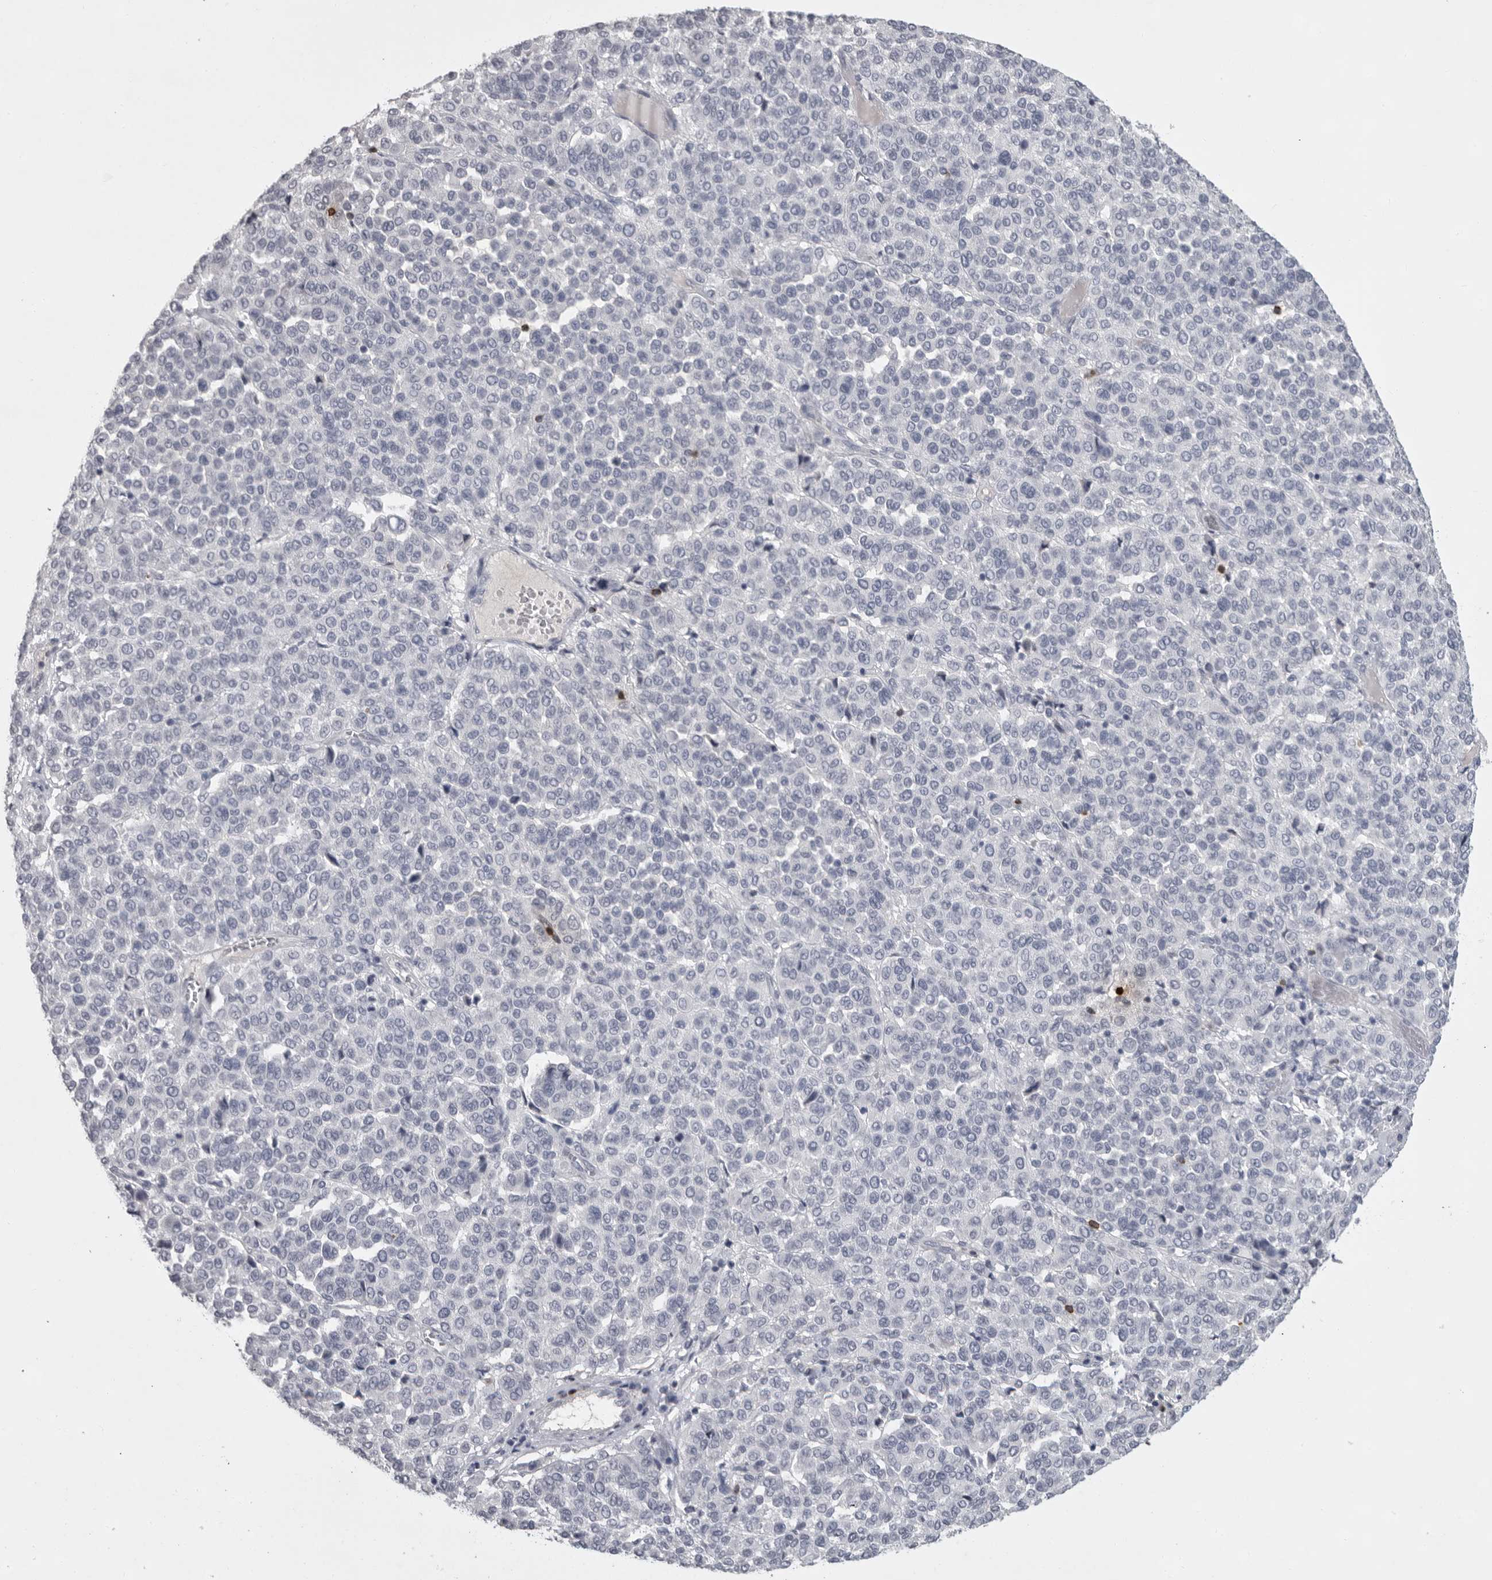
{"staining": {"intensity": "negative", "quantity": "none", "location": "none"}, "tissue": "melanoma", "cell_type": "Tumor cells", "image_type": "cancer", "snomed": [{"axis": "morphology", "description": "Malignant melanoma, Metastatic site"}, {"axis": "topography", "description": "Pancreas"}], "caption": "DAB immunohistochemical staining of human malignant melanoma (metastatic site) displays no significant expression in tumor cells.", "gene": "GNLY", "patient": {"sex": "female", "age": 30}}